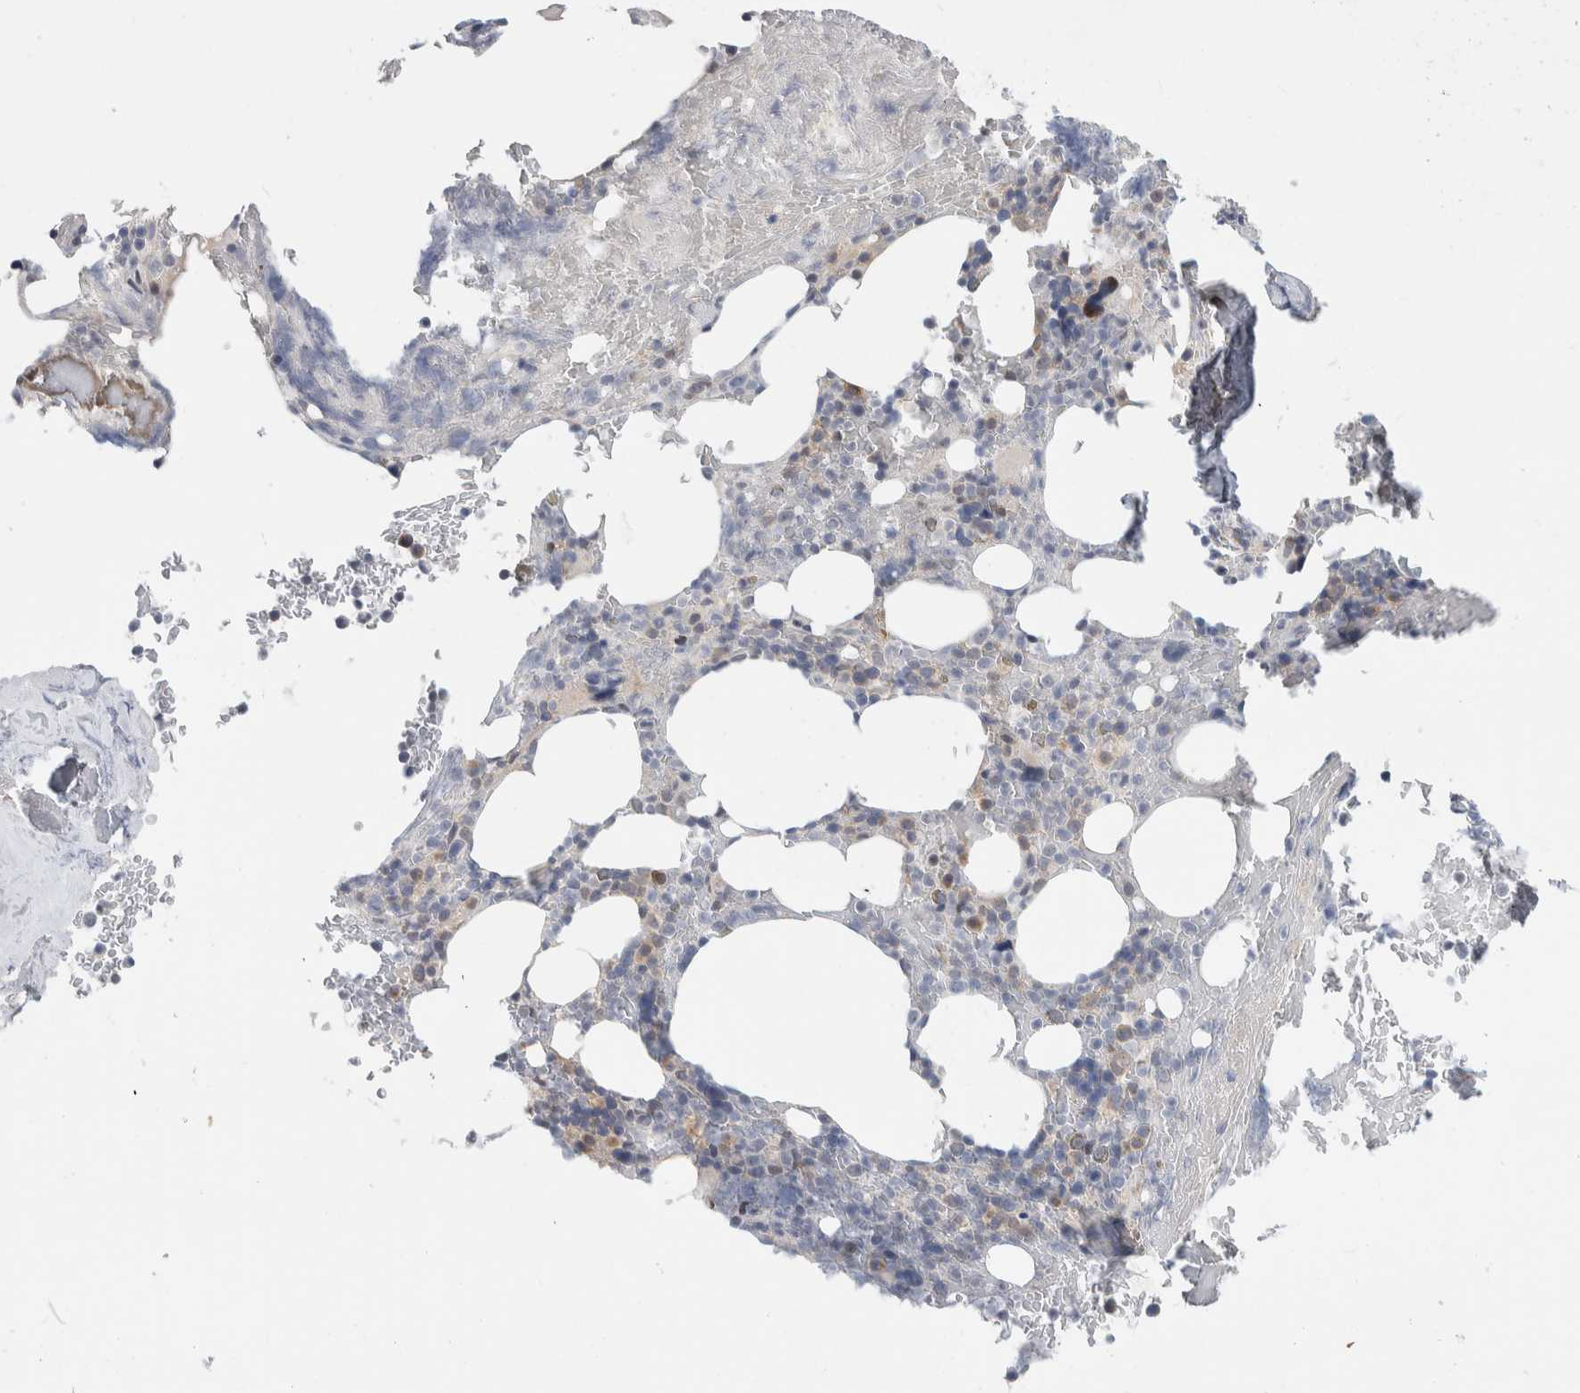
{"staining": {"intensity": "negative", "quantity": "none", "location": "none"}, "tissue": "bone marrow", "cell_type": "Hematopoietic cells", "image_type": "normal", "snomed": [{"axis": "morphology", "description": "Normal tissue, NOS"}, {"axis": "topography", "description": "Bone marrow"}], "caption": "IHC of benign human bone marrow exhibits no expression in hematopoietic cells.", "gene": "NCR3LG1", "patient": {"sex": "female", "age": 66}}